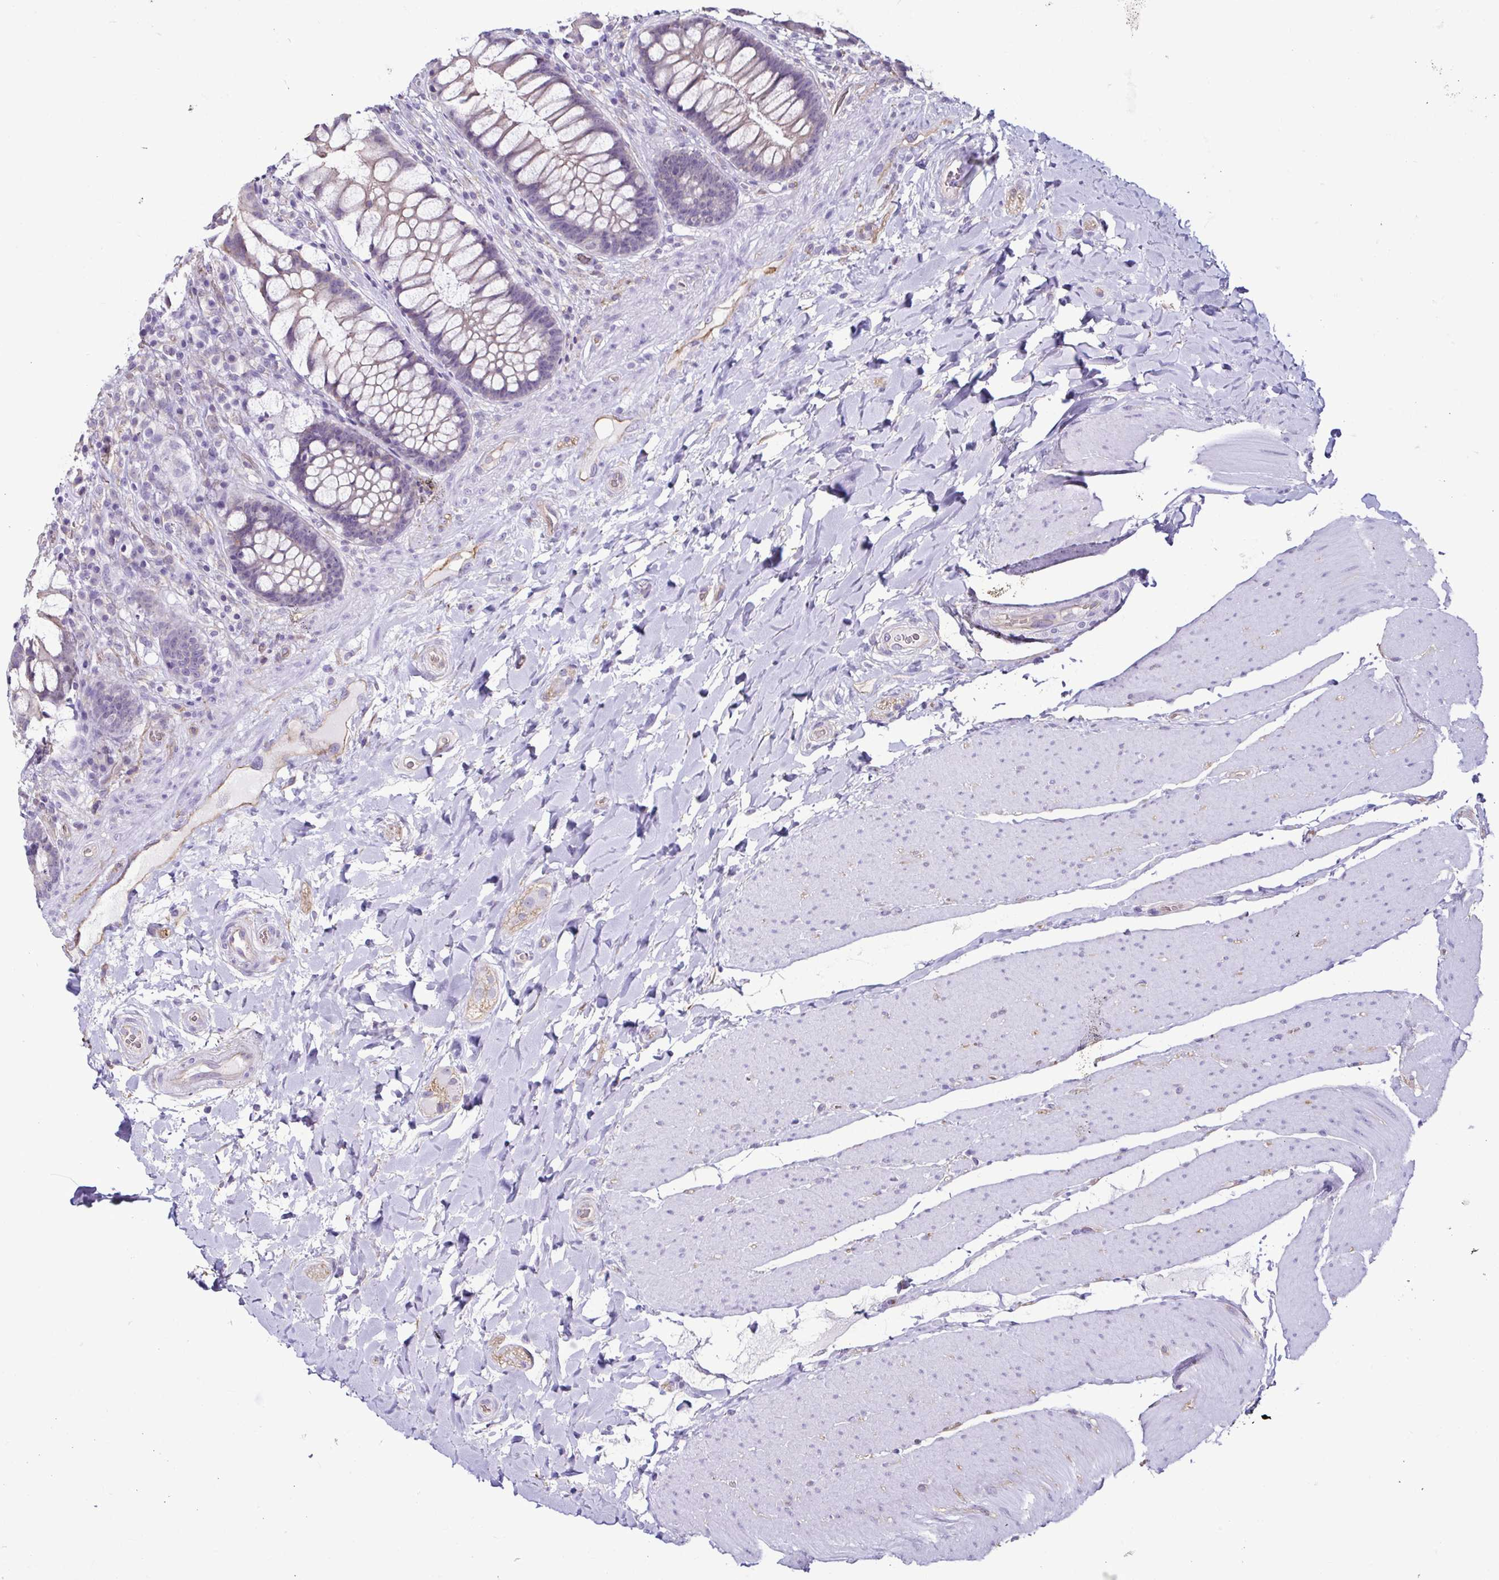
{"staining": {"intensity": "weak", "quantity": "<25%", "location": "cytoplasmic/membranous"}, "tissue": "rectum", "cell_type": "Glandular cells", "image_type": "normal", "snomed": [{"axis": "morphology", "description": "Normal tissue, NOS"}, {"axis": "topography", "description": "Rectum"}], "caption": "Normal rectum was stained to show a protein in brown. There is no significant expression in glandular cells.", "gene": "CASP14", "patient": {"sex": "female", "age": 58}}